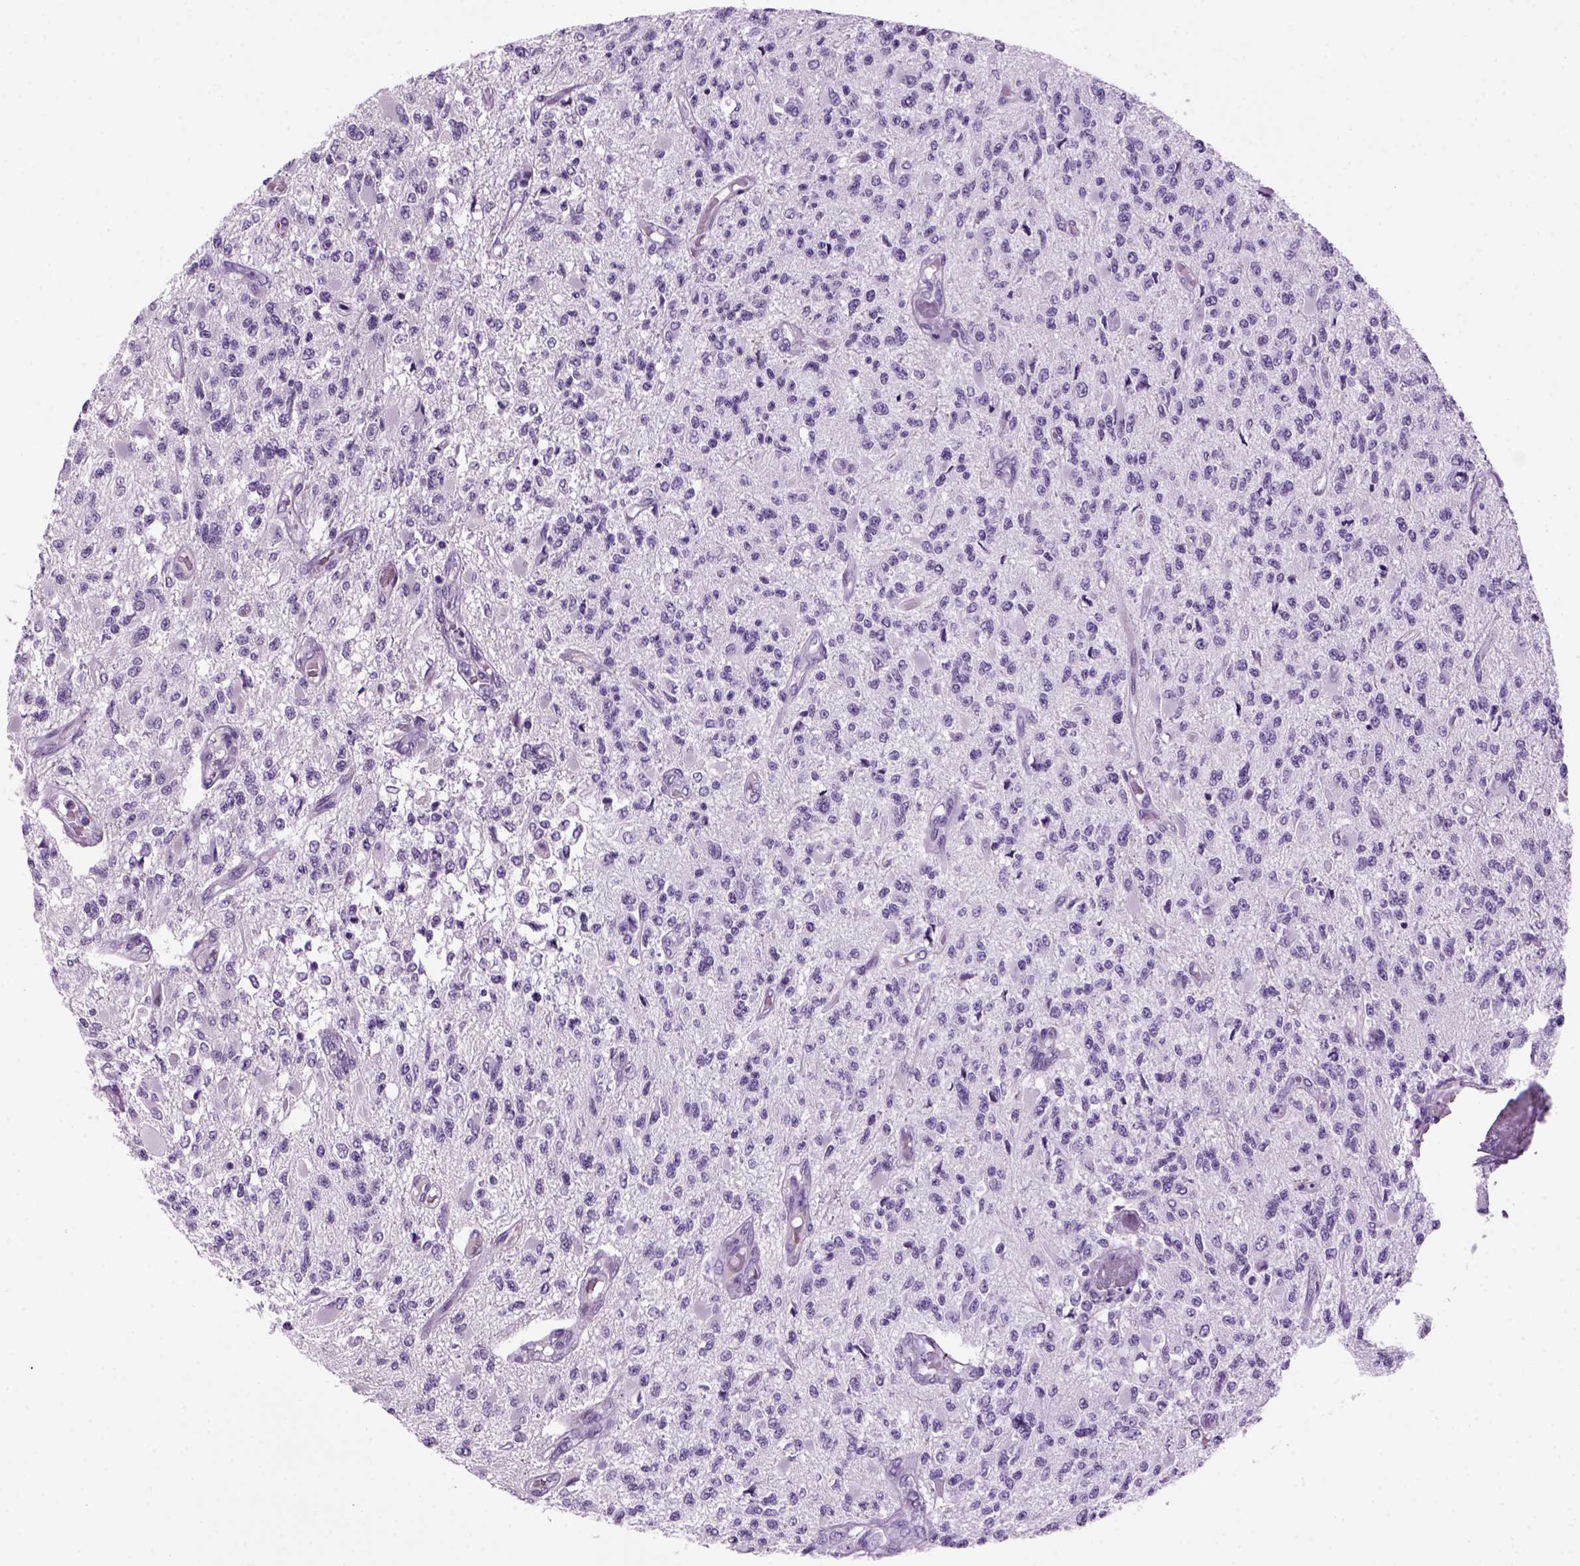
{"staining": {"intensity": "negative", "quantity": "none", "location": "none"}, "tissue": "glioma", "cell_type": "Tumor cells", "image_type": "cancer", "snomed": [{"axis": "morphology", "description": "Glioma, malignant, High grade"}, {"axis": "topography", "description": "Brain"}], "caption": "Immunohistochemical staining of human glioma demonstrates no significant staining in tumor cells.", "gene": "MZB1", "patient": {"sex": "female", "age": 63}}